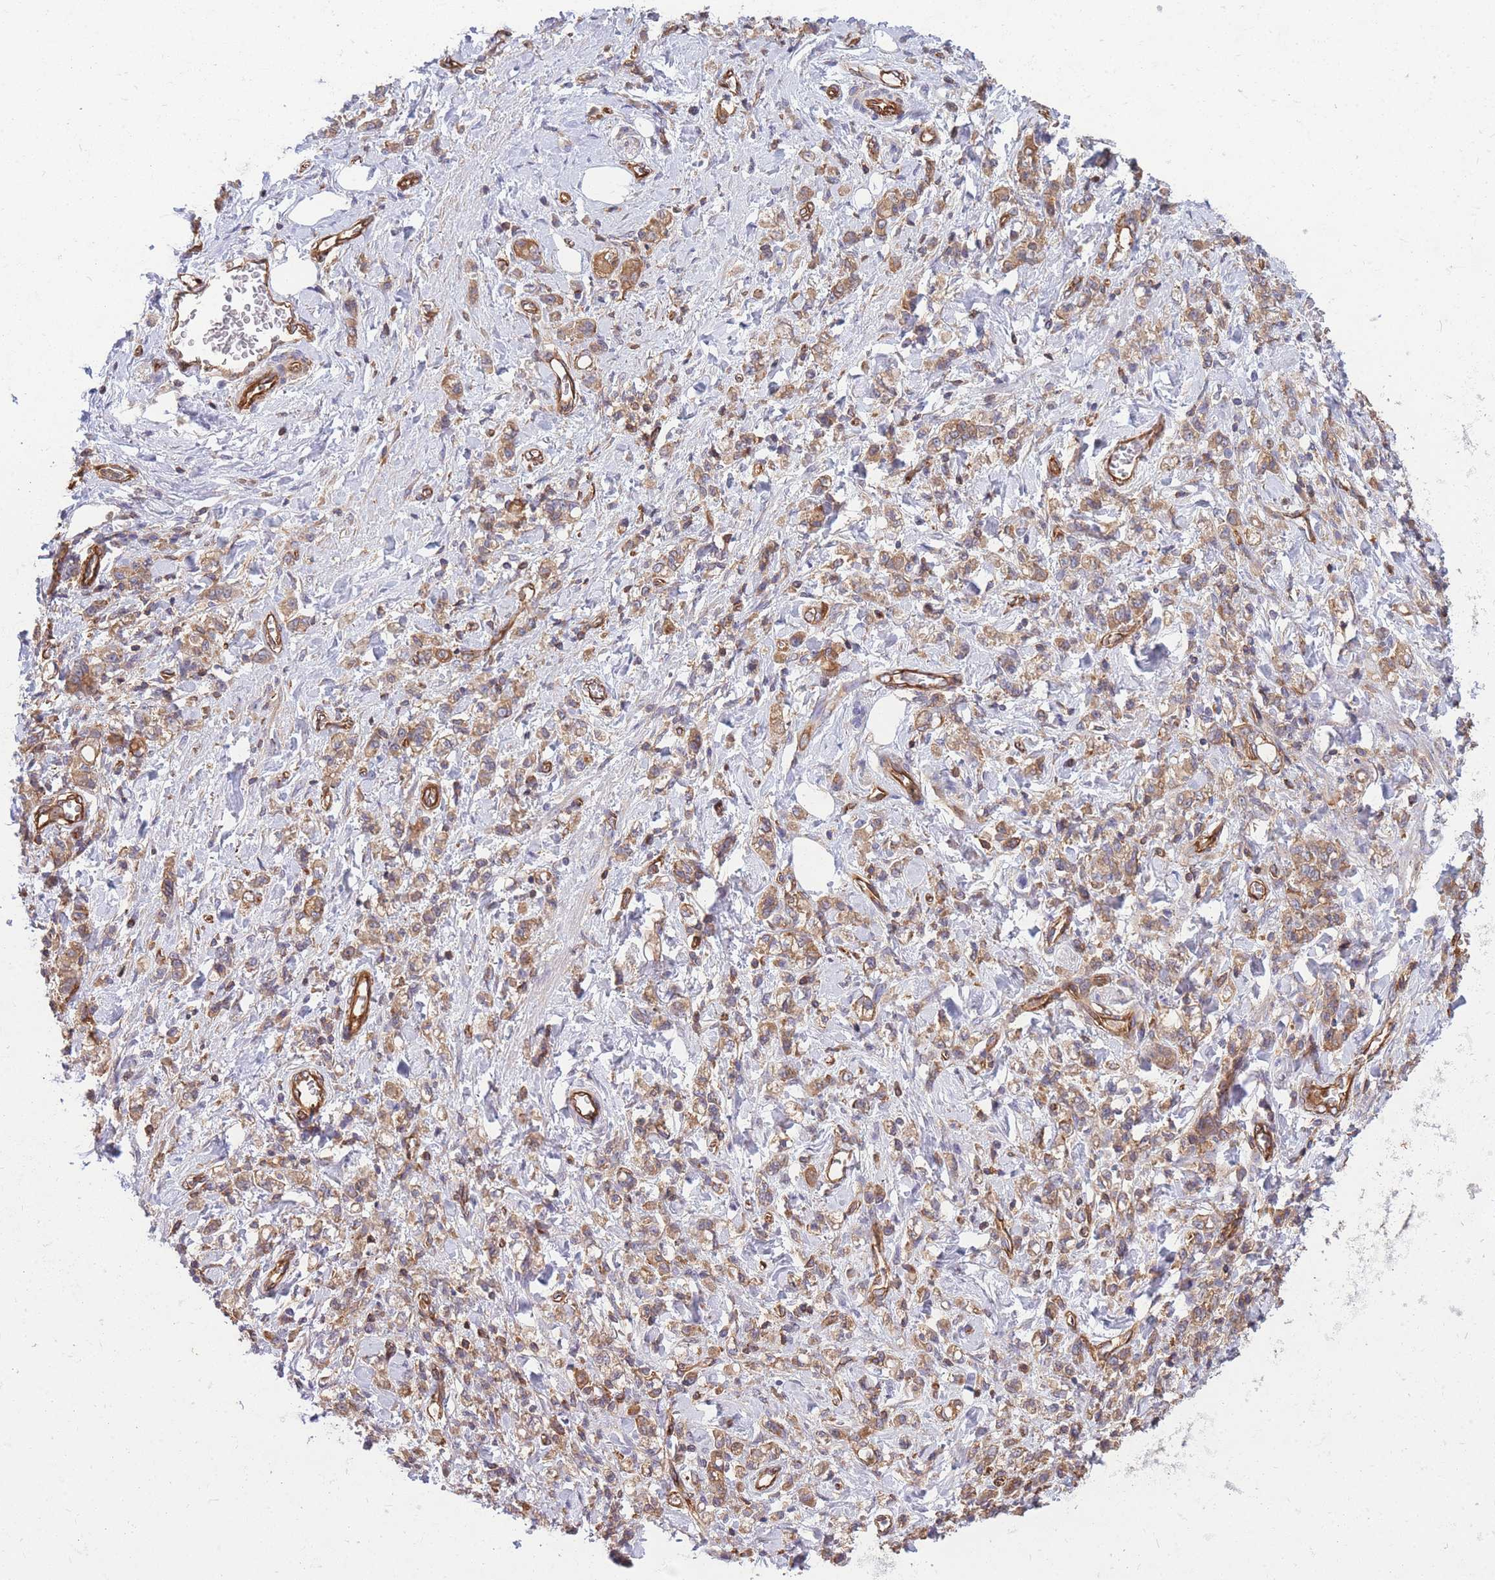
{"staining": {"intensity": "moderate", "quantity": ">75%", "location": "cytoplasmic/membranous"}, "tissue": "stomach cancer", "cell_type": "Tumor cells", "image_type": "cancer", "snomed": [{"axis": "morphology", "description": "Adenocarcinoma, NOS"}, {"axis": "topography", "description": "Stomach"}], "caption": "Immunohistochemical staining of human stomach cancer (adenocarcinoma) shows moderate cytoplasmic/membranous protein staining in about >75% of tumor cells.", "gene": "GGA1", "patient": {"sex": "male", "age": 77}}